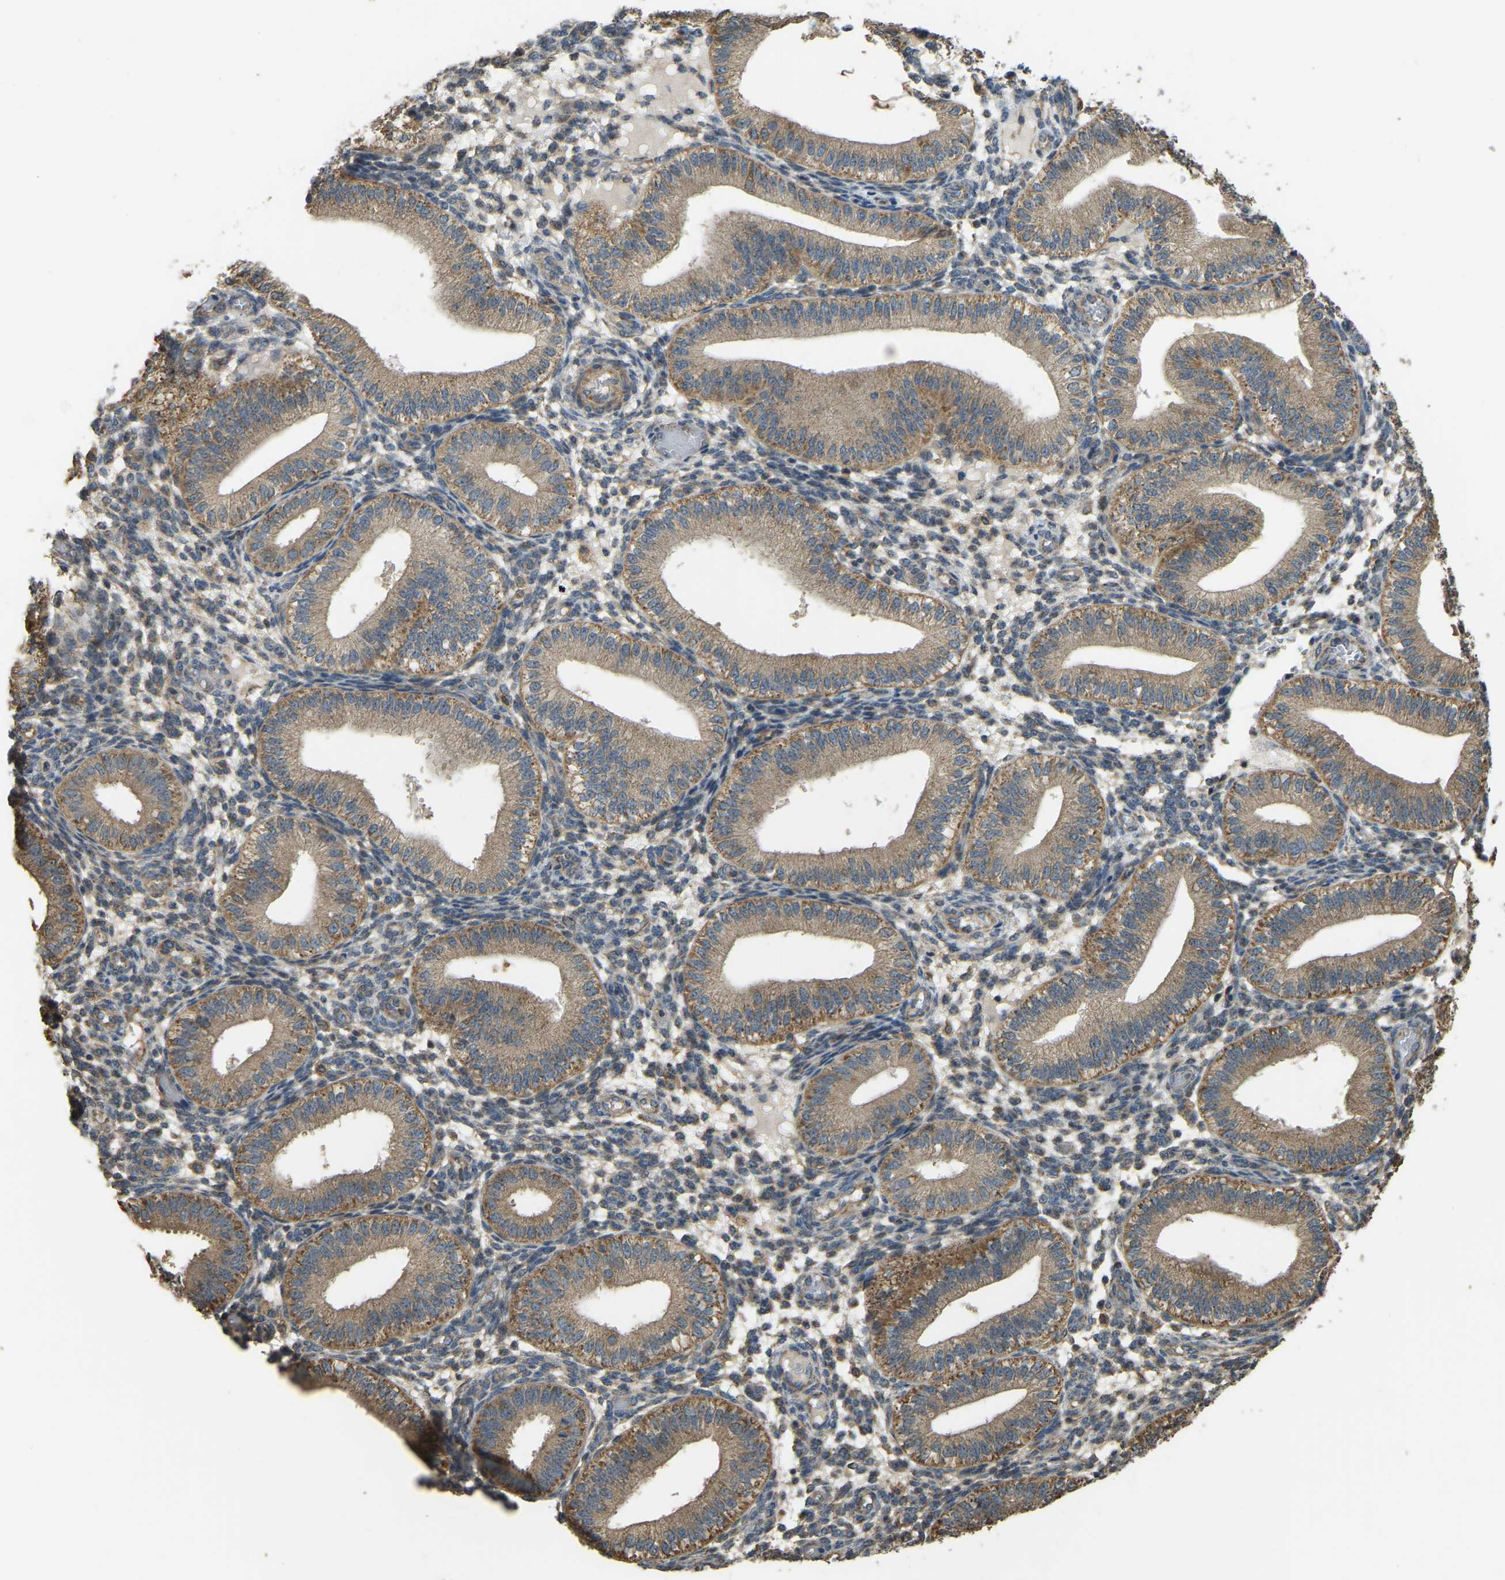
{"staining": {"intensity": "moderate", "quantity": "25%-75%", "location": "cytoplasmic/membranous"}, "tissue": "endometrium", "cell_type": "Cells in endometrial stroma", "image_type": "normal", "snomed": [{"axis": "morphology", "description": "Normal tissue, NOS"}, {"axis": "topography", "description": "Endometrium"}], "caption": "Normal endometrium exhibits moderate cytoplasmic/membranous staining in about 25%-75% of cells in endometrial stroma, visualized by immunohistochemistry. The staining is performed using DAB brown chromogen to label protein expression. The nuclei are counter-stained blue using hematoxylin.", "gene": "GNG2", "patient": {"sex": "female", "age": 39}}